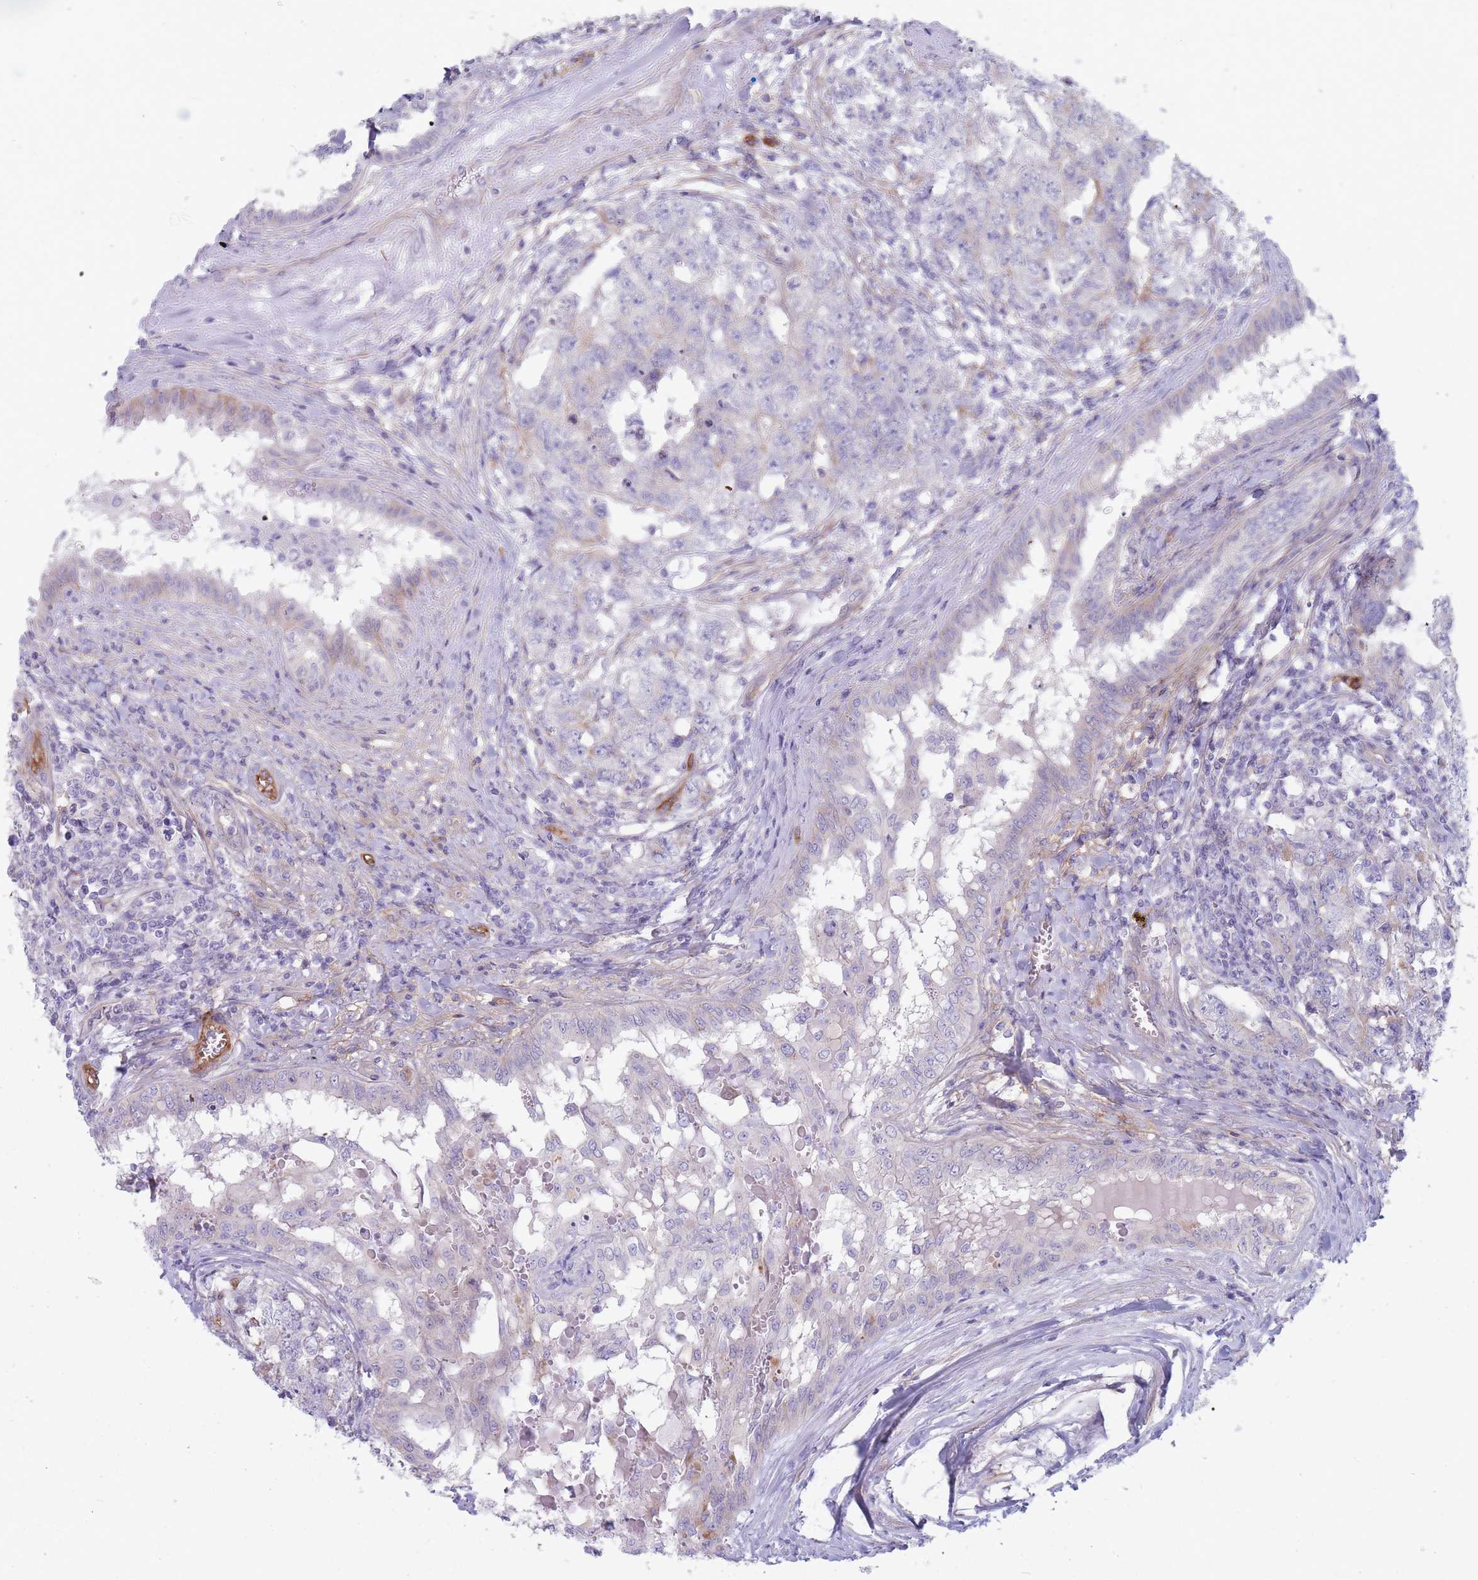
{"staining": {"intensity": "weak", "quantity": "<25%", "location": "cytoplasmic/membranous"}, "tissue": "testis cancer", "cell_type": "Tumor cells", "image_type": "cancer", "snomed": [{"axis": "morphology", "description": "Carcinoma, Embryonal, NOS"}, {"axis": "topography", "description": "Testis"}], "caption": "Immunohistochemical staining of human embryonal carcinoma (testis) exhibits no significant expression in tumor cells.", "gene": "PLPP1", "patient": {"sex": "male", "age": 31}}